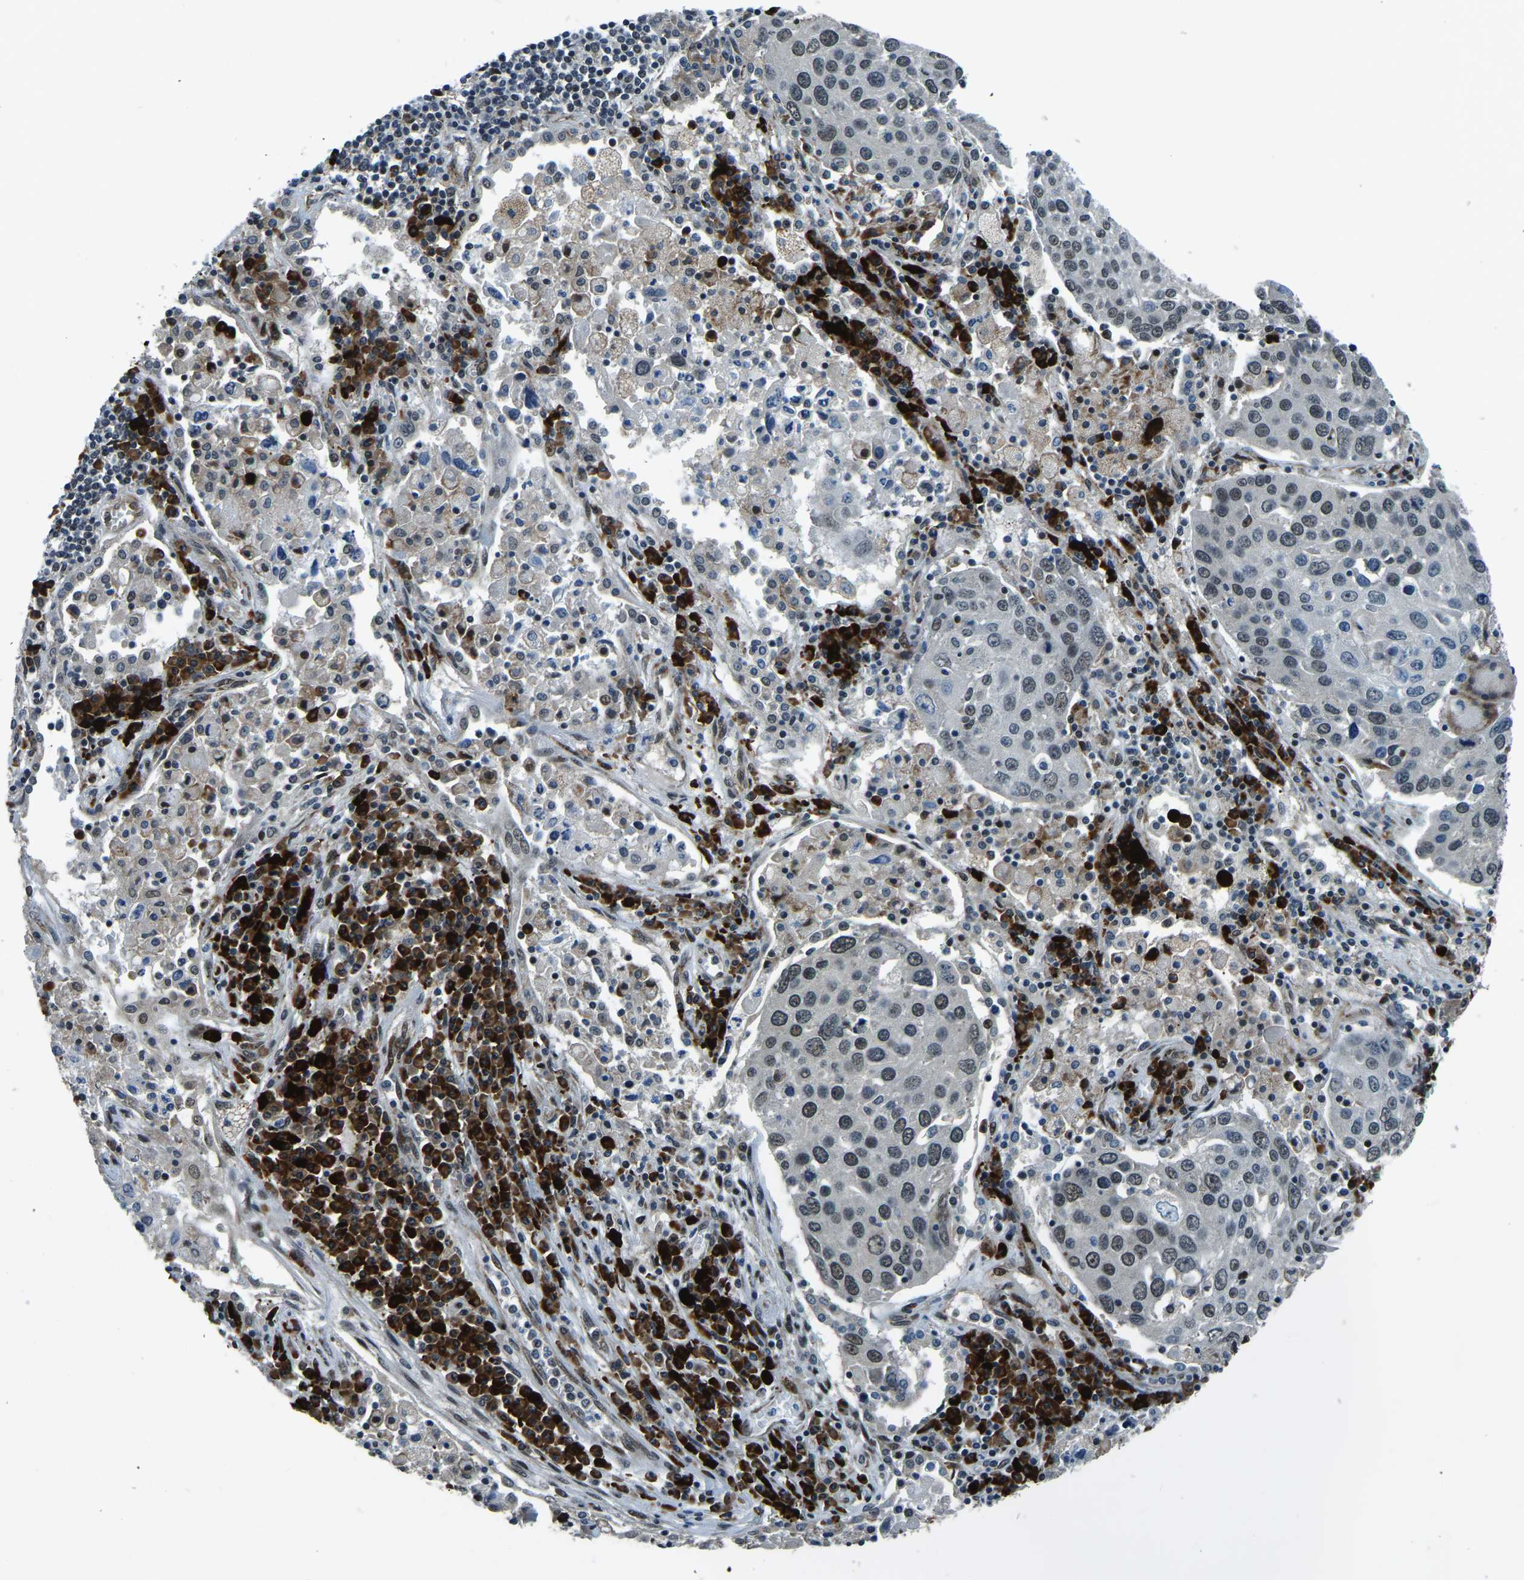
{"staining": {"intensity": "weak", "quantity": ">75%", "location": "nuclear"}, "tissue": "lung cancer", "cell_type": "Tumor cells", "image_type": "cancer", "snomed": [{"axis": "morphology", "description": "Squamous cell carcinoma, NOS"}, {"axis": "topography", "description": "Lung"}], "caption": "Tumor cells demonstrate low levels of weak nuclear positivity in about >75% of cells in lung cancer (squamous cell carcinoma).", "gene": "ING2", "patient": {"sex": "male", "age": 65}}